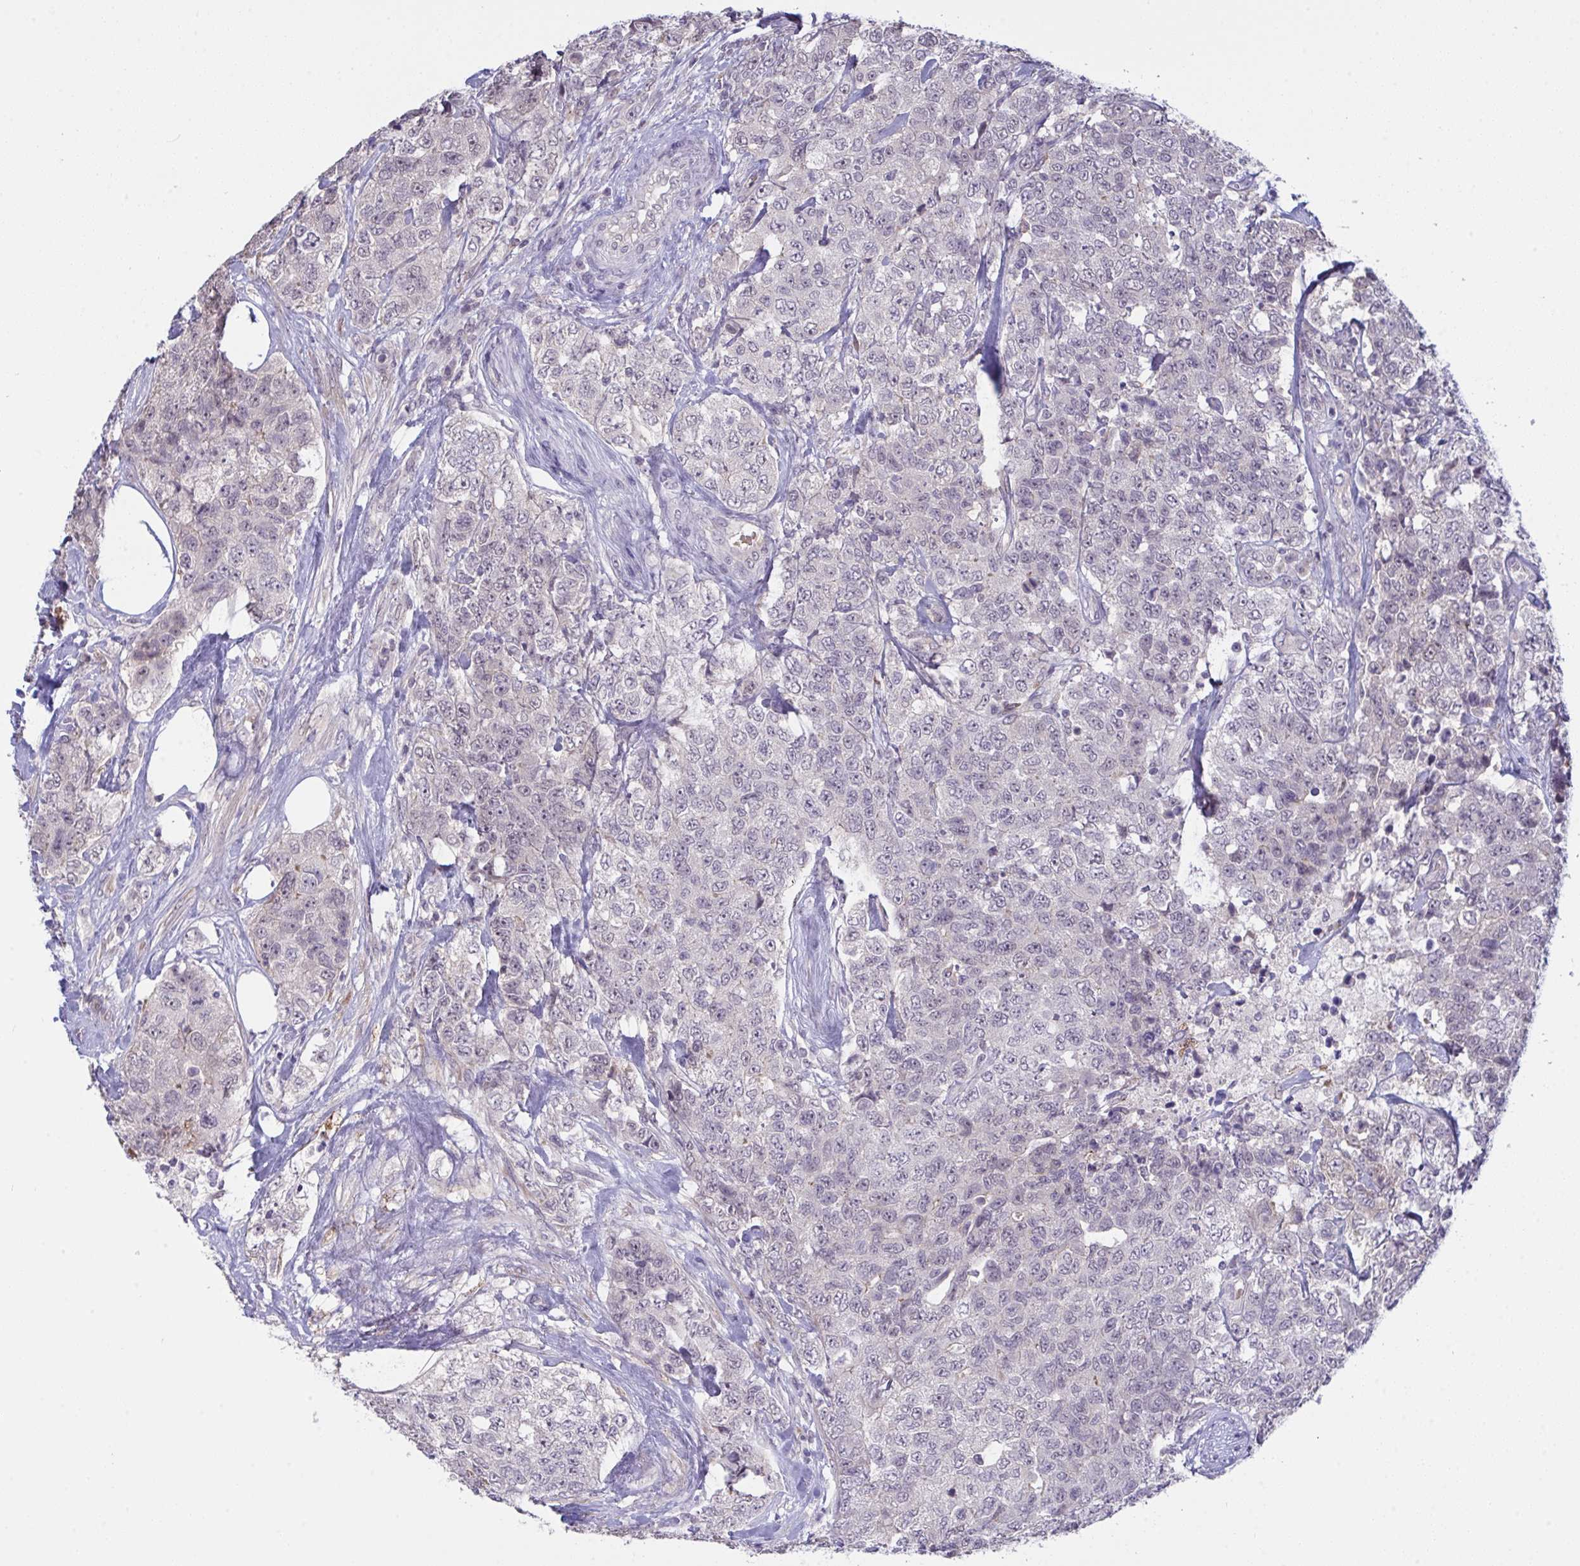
{"staining": {"intensity": "negative", "quantity": "none", "location": "none"}, "tissue": "urothelial cancer", "cell_type": "Tumor cells", "image_type": "cancer", "snomed": [{"axis": "morphology", "description": "Urothelial carcinoma, High grade"}, {"axis": "topography", "description": "Urinary bladder"}], "caption": "High power microscopy image of an immunohistochemistry image of urothelial cancer, revealing no significant staining in tumor cells.", "gene": "ZNF784", "patient": {"sex": "female", "age": 78}}